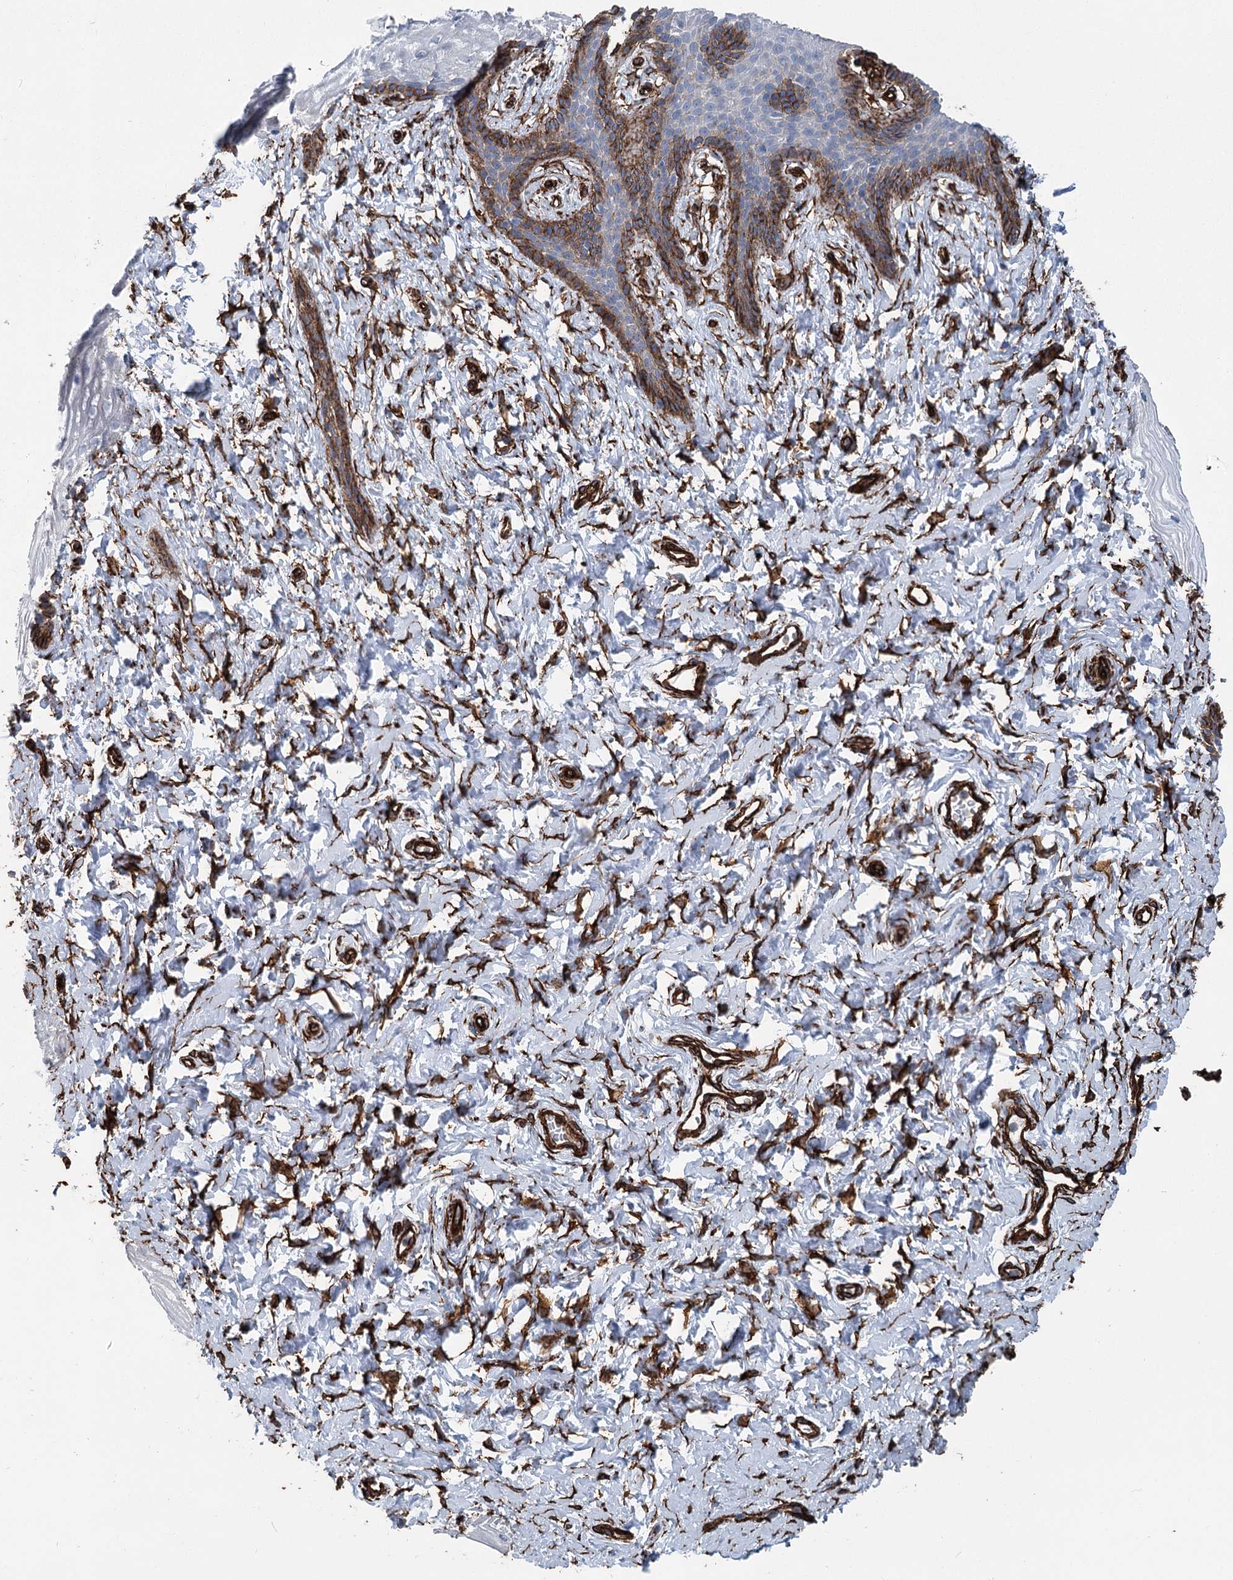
{"staining": {"intensity": "strong", "quantity": "<25%", "location": "cytoplasmic/membranous"}, "tissue": "vagina", "cell_type": "Squamous epithelial cells", "image_type": "normal", "snomed": [{"axis": "morphology", "description": "Normal tissue, NOS"}, {"axis": "topography", "description": "Vagina"}, {"axis": "topography", "description": "Cervix"}], "caption": "High-magnification brightfield microscopy of benign vagina stained with DAB (brown) and counterstained with hematoxylin (blue). squamous epithelial cells exhibit strong cytoplasmic/membranous positivity is appreciated in approximately<25% of cells. The staining is performed using DAB (3,3'-diaminobenzidine) brown chromogen to label protein expression. The nuclei are counter-stained blue using hematoxylin.", "gene": "IQSEC1", "patient": {"sex": "female", "age": 40}}